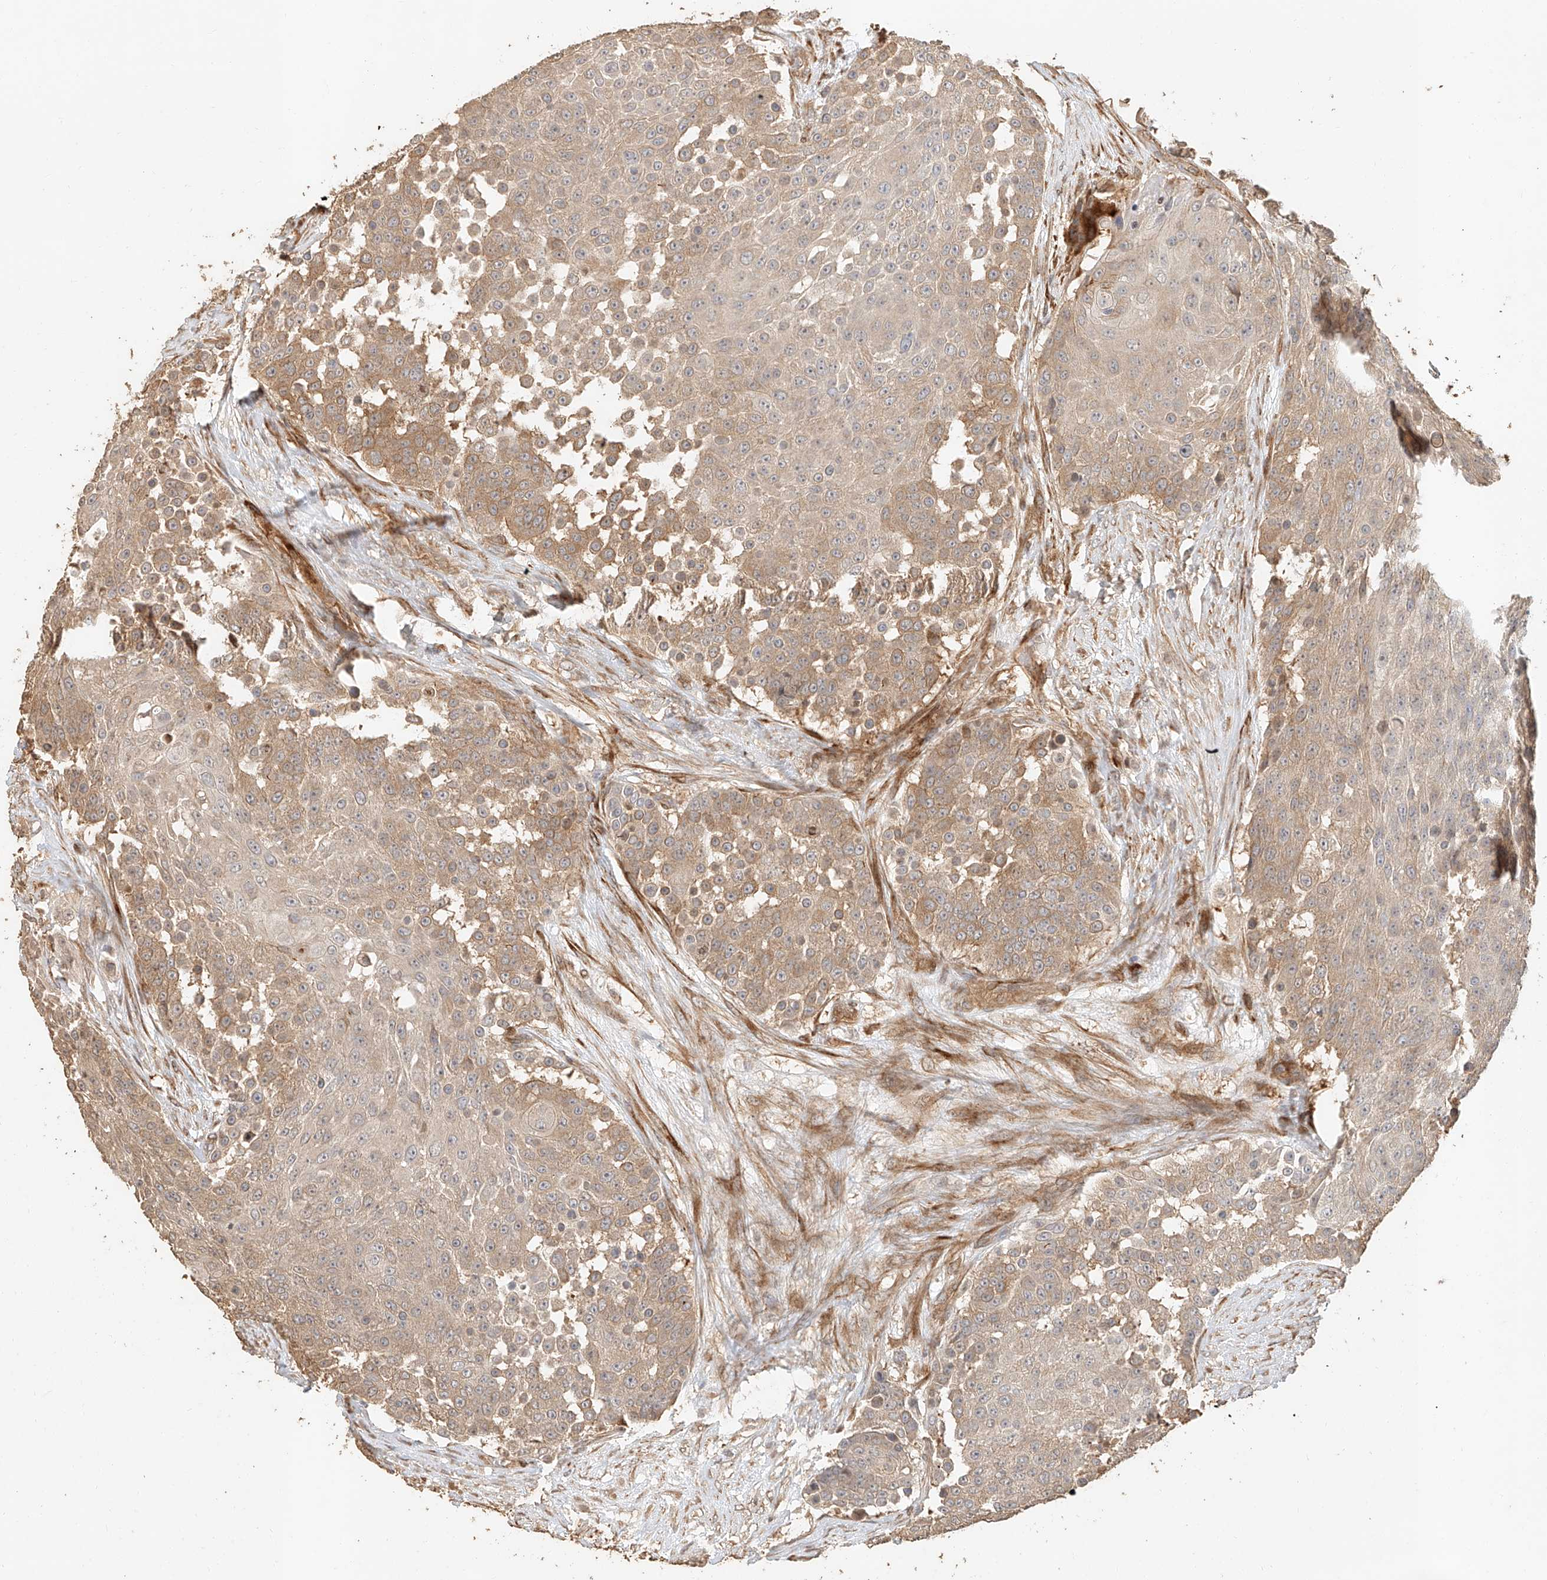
{"staining": {"intensity": "weak", "quantity": ">75%", "location": "cytoplasmic/membranous"}, "tissue": "urothelial cancer", "cell_type": "Tumor cells", "image_type": "cancer", "snomed": [{"axis": "morphology", "description": "Urothelial carcinoma, High grade"}, {"axis": "topography", "description": "Urinary bladder"}], "caption": "Immunohistochemical staining of urothelial cancer reveals weak cytoplasmic/membranous protein staining in approximately >75% of tumor cells.", "gene": "NAP1L1", "patient": {"sex": "female", "age": 63}}